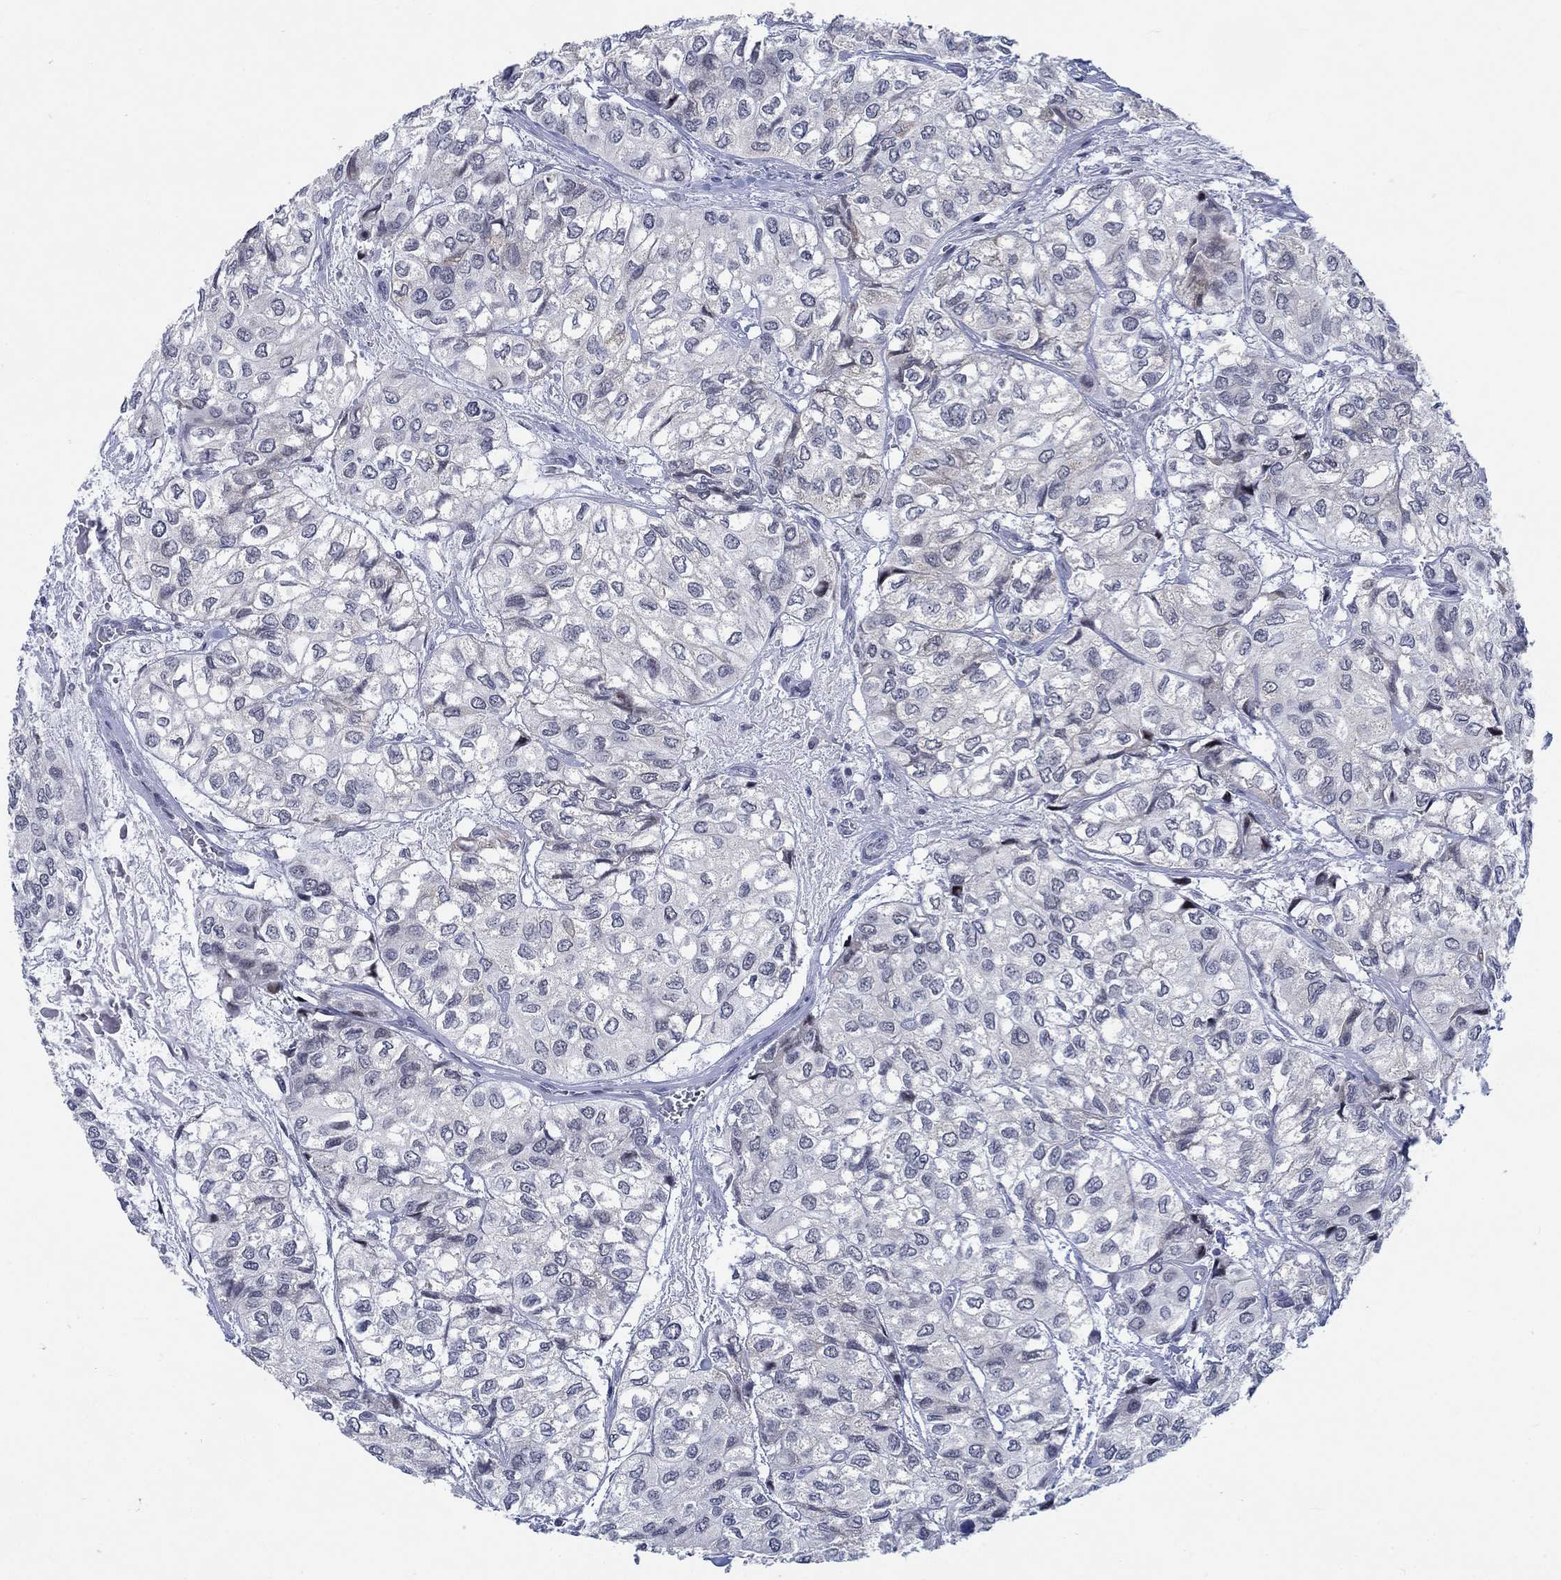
{"staining": {"intensity": "negative", "quantity": "none", "location": "none"}, "tissue": "urothelial cancer", "cell_type": "Tumor cells", "image_type": "cancer", "snomed": [{"axis": "morphology", "description": "Urothelial carcinoma, High grade"}, {"axis": "topography", "description": "Urinary bladder"}], "caption": "Immunohistochemistry micrograph of neoplastic tissue: urothelial cancer stained with DAB (3,3'-diaminobenzidine) displays no significant protein positivity in tumor cells.", "gene": "NEU3", "patient": {"sex": "male", "age": 73}}